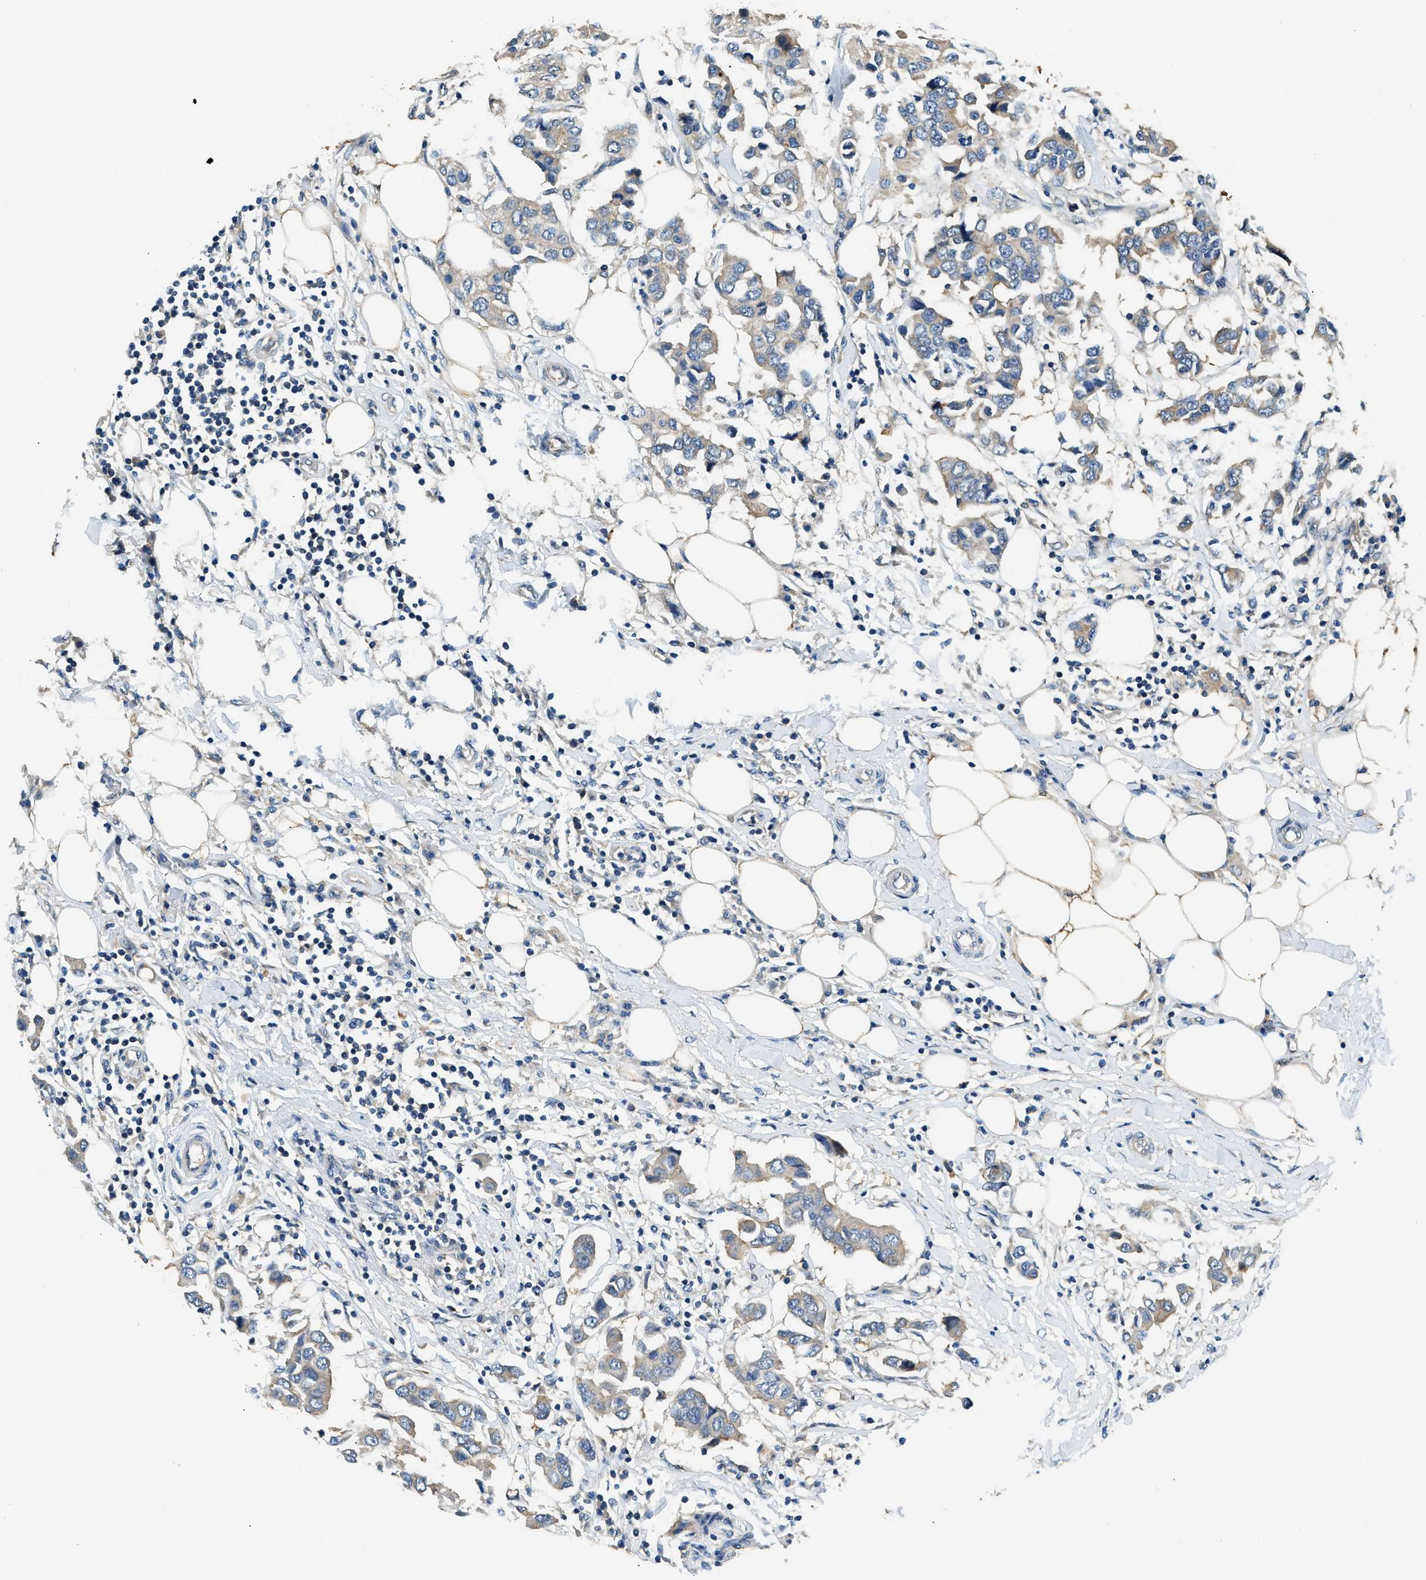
{"staining": {"intensity": "moderate", "quantity": ">75%", "location": "cytoplasmic/membranous"}, "tissue": "breast cancer", "cell_type": "Tumor cells", "image_type": "cancer", "snomed": [{"axis": "morphology", "description": "Duct carcinoma"}, {"axis": "topography", "description": "Breast"}], "caption": "Breast cancer tissue exhibits moderate cytoplasmic/membranous expression in about >75% of tumor cells", "gene": "IL3RA", "patient": {"sex": "female", "age": 80}}